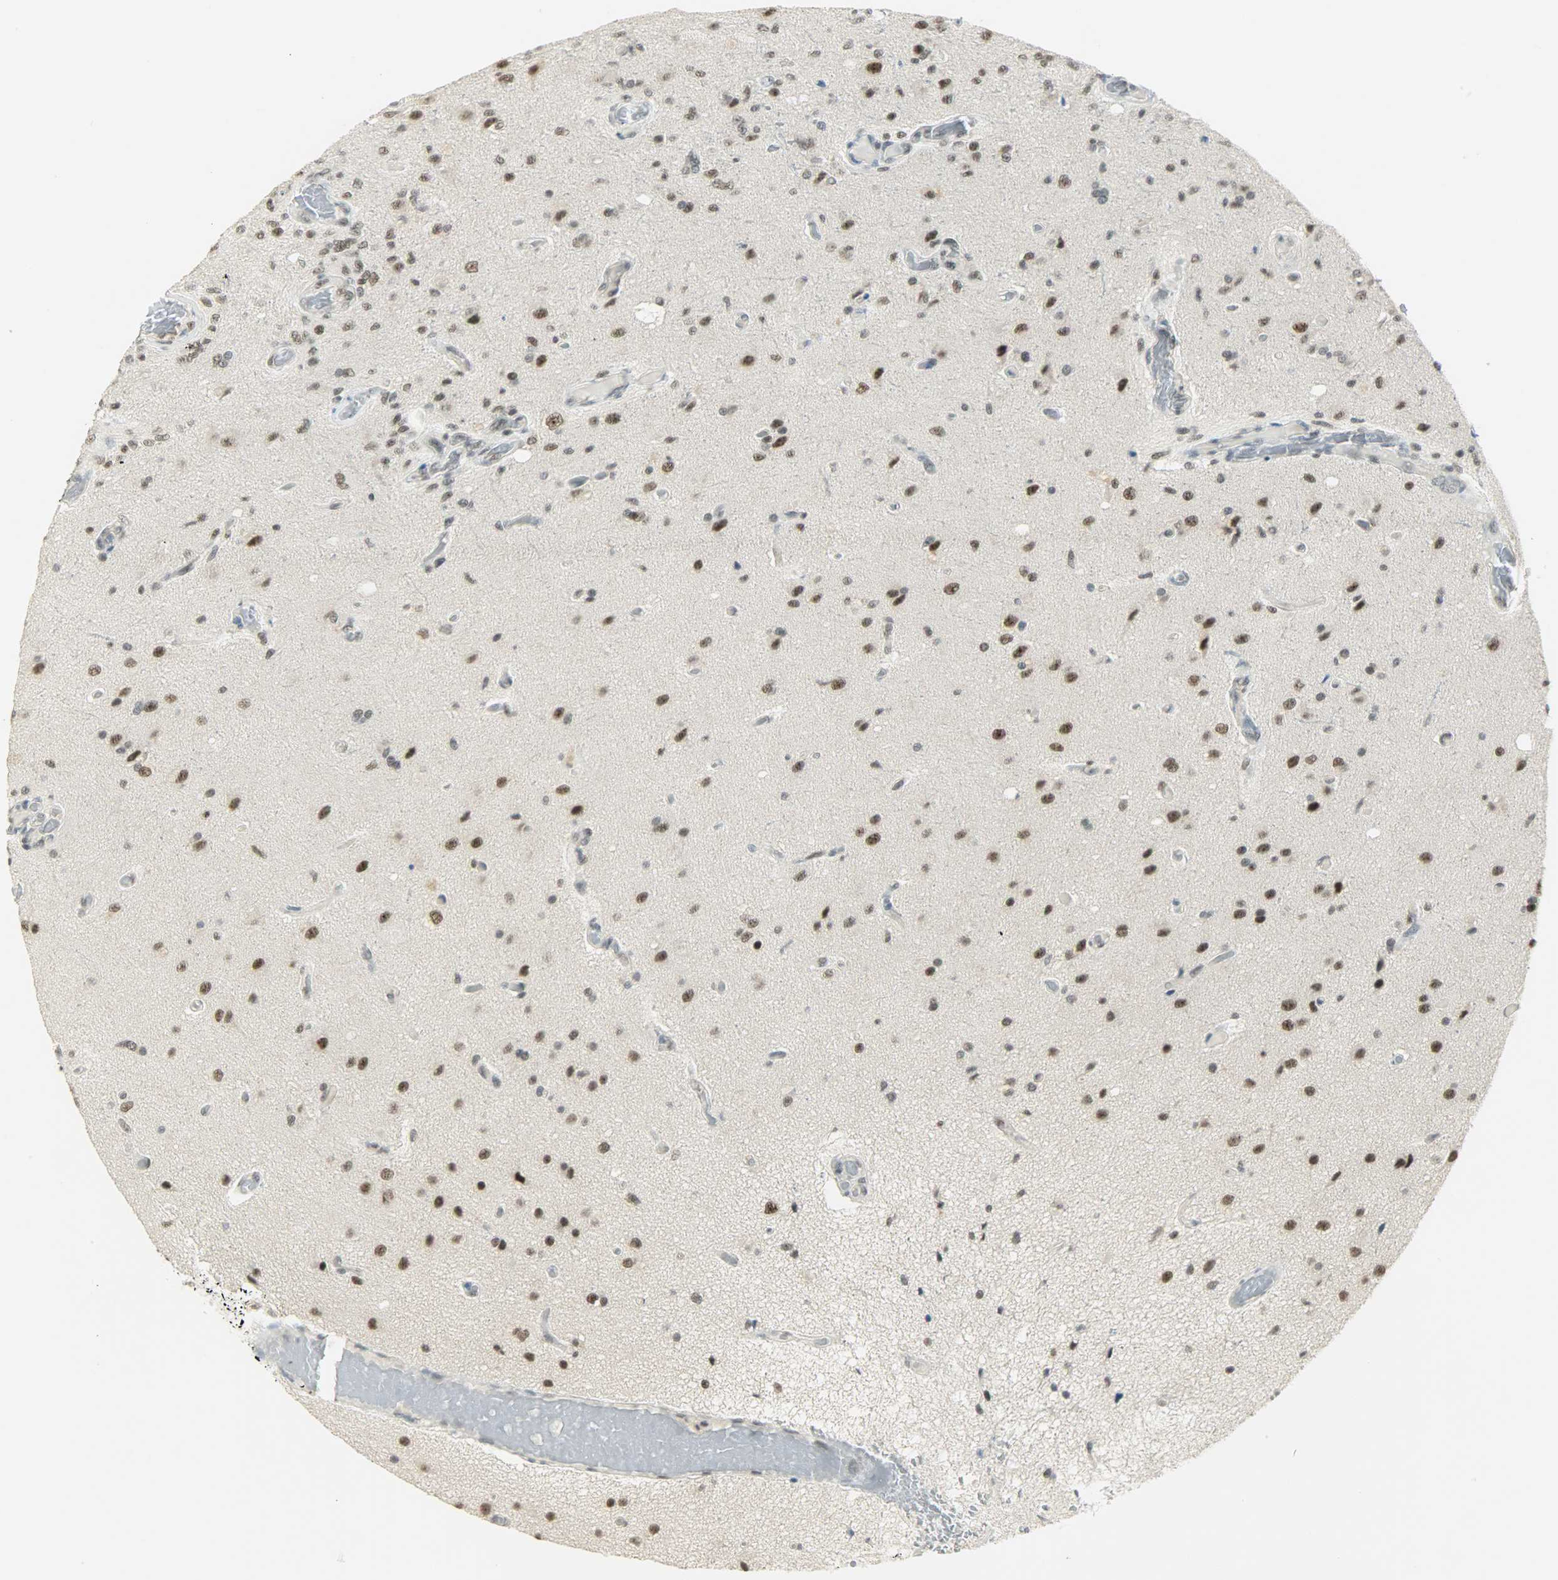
{"staining": {"intensity": "moderate", "quantity": ">75%", "location": "nuclear"}, "tissue": "glioma", "cell_type": "Tumor cells", "image_type": "cancer", "snomed": [{"axis": "morphology", "description": "Normal tissue, NOS"}, {"axis": "morphology", "description": "Glioma, malignant, High grade"}, {"axis": "topography", "description": "Cerebral cortex"}], "caption": "The micrograph reveals staining of malignant glioma (high-grade), revealing moderate nuclear protein positivity (brown color) within tumor cells.", "gene": "SUGP1", "patient": {"sex": "male", "age": 77}}